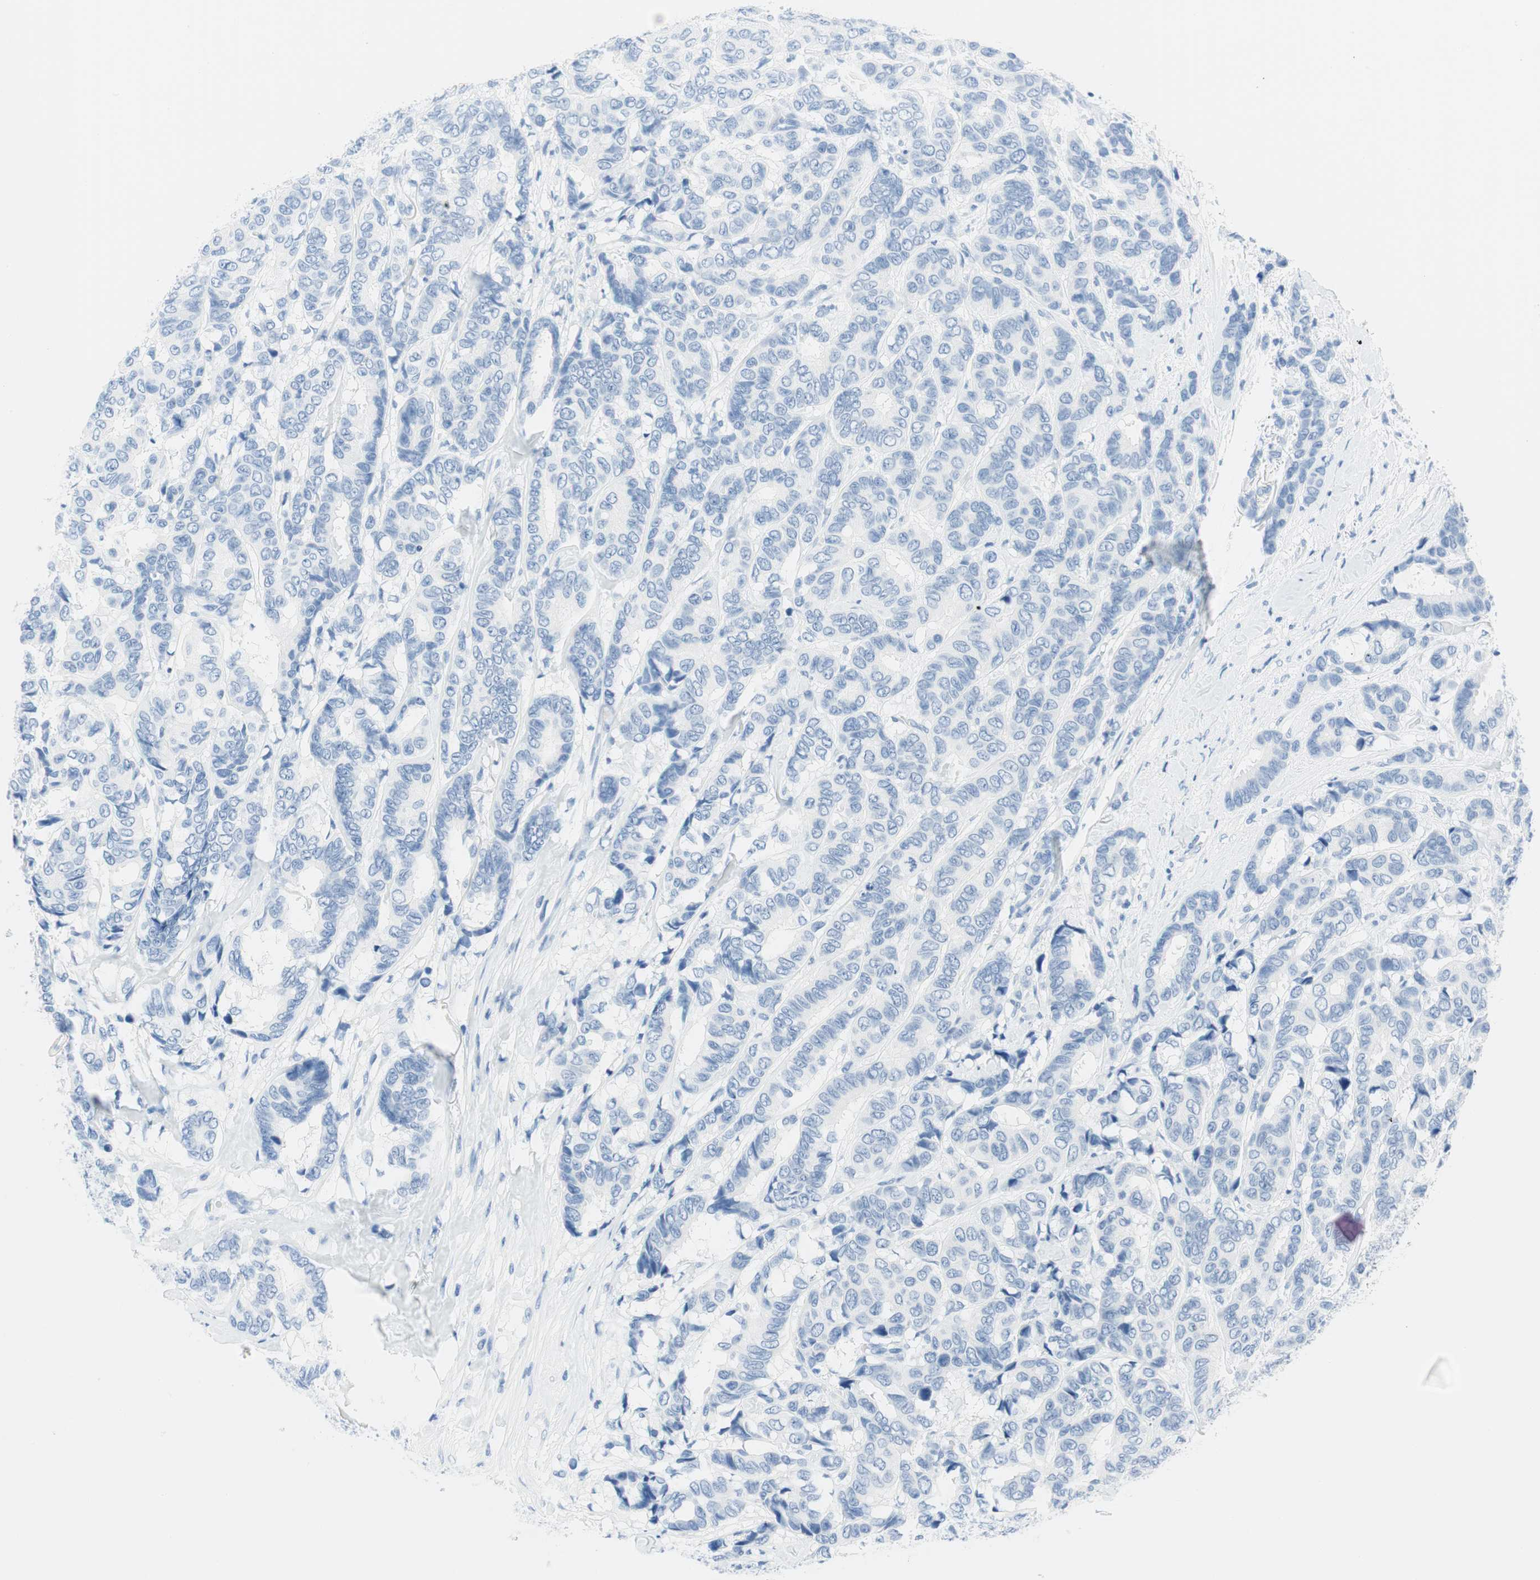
{"staining": {"intensity": "negative", "quantity": "none", "location": "none"}, "tissue": "breast cancer", "cell_type": "Tumor cells", "image_type": "cancer", "snomed": [{"axis": "morphology", "description": "Duct carcinoma"}, {"axis": "topography", "description": "Breast"}], "caption": "DAB (3,3'-diaminobenzidine) immunohistochemical staining of breast cancer (invasive ductal carcinoma) exhibits no significant expression in tumor cells.", "gene": "NFATC2", "patient": {"sex": "female", "age": 87}}